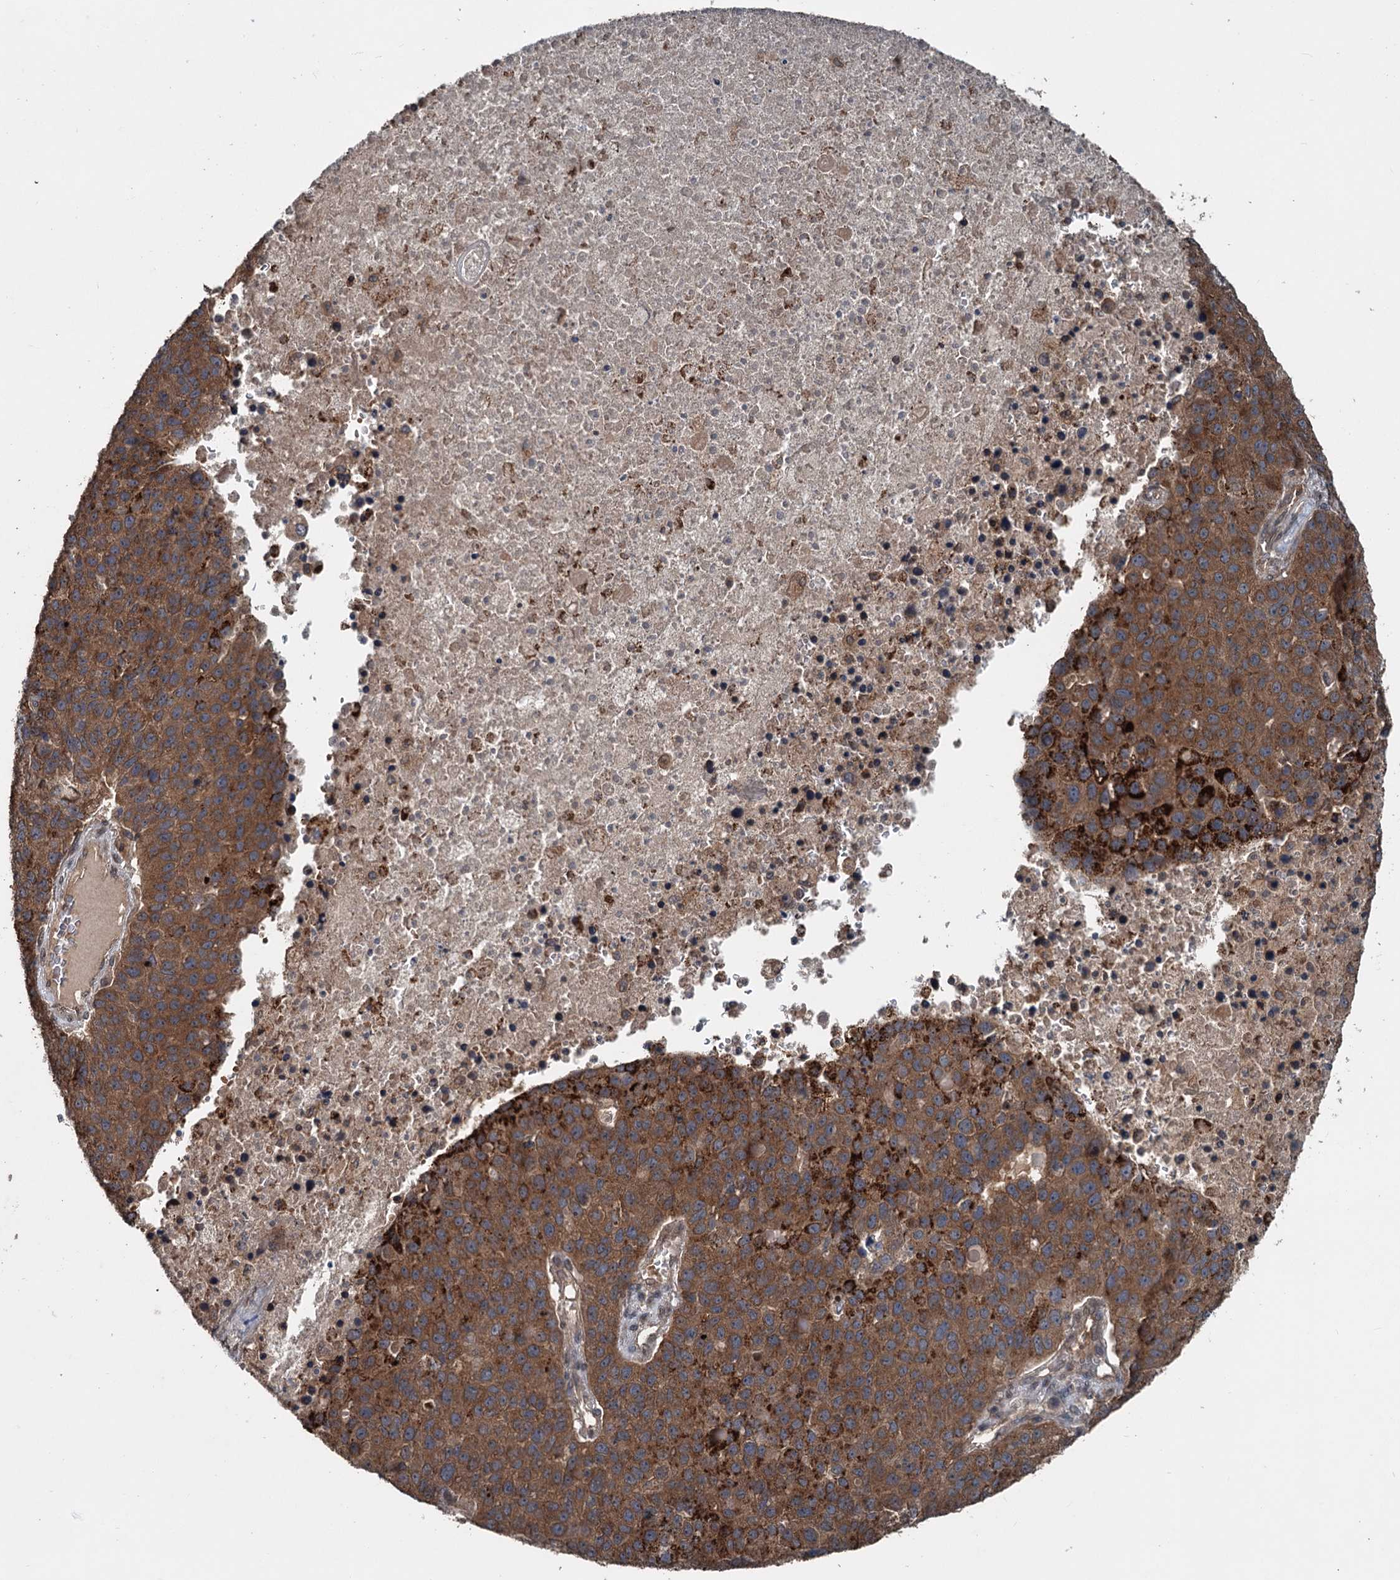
{"staining": {"intensity": "strong", "quantity": ">75%", "location": "cytoplasmic/membranous"}, "tissue": "pancreatic cancer", "cell_type": "Tumor cells", "image_type": "cancer", "snomed": [{"axis": "morphology", "description": "Adenocarcinoma, NOS"}, {"axis": "topography", "description": "Pancreas"}], "caption": "Adenocarcinoma (pancreatic) was stained to show a protein in brown. There is high levels of strong cytoplasmic/membranous positivity in approximately >75% of tumor cells.", "gene": "N4BP2L2", "patient": {"sex": "female", "age": 61}}